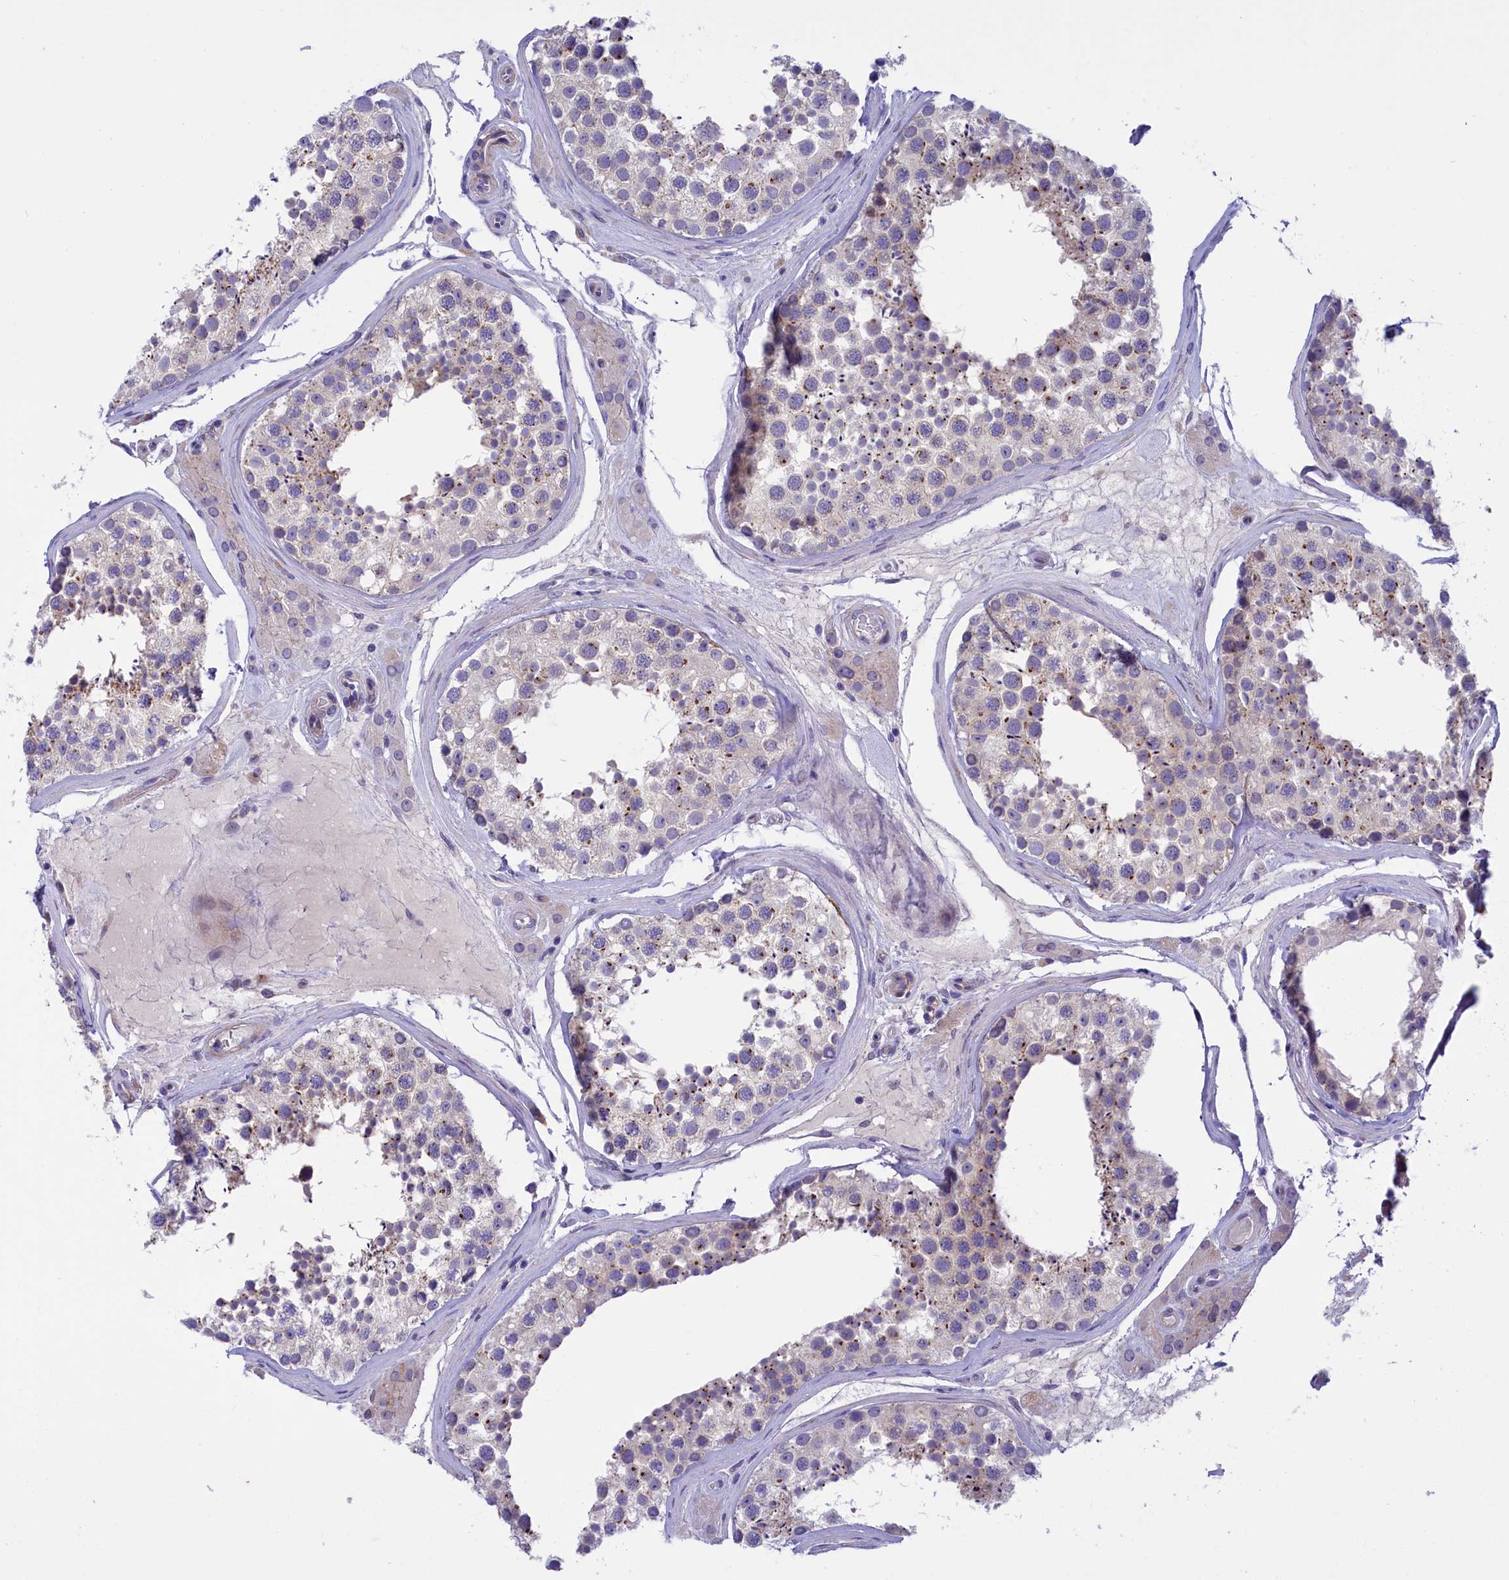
{"staining": {"intensity": "weak", "quantity": "<25%", "location": "cytoplasmic/membranous"}, "tissue": "testis", "cell_type": "Cells in seminiferous ducts", "image_type": "normal", "snomed": [{"axis": "morphology", "description": "Normal tissue, NOS"}, {"axis": "topography", "description": "Testis"}], "caption": "Immunohistochemistry (IHC) micrograph of normal human testis stained for a protein (brown), which displays no expression in cells in seminiferous ducts.", "gene": "LOXL1", "patient": {"sex": "male", "age": 46}}